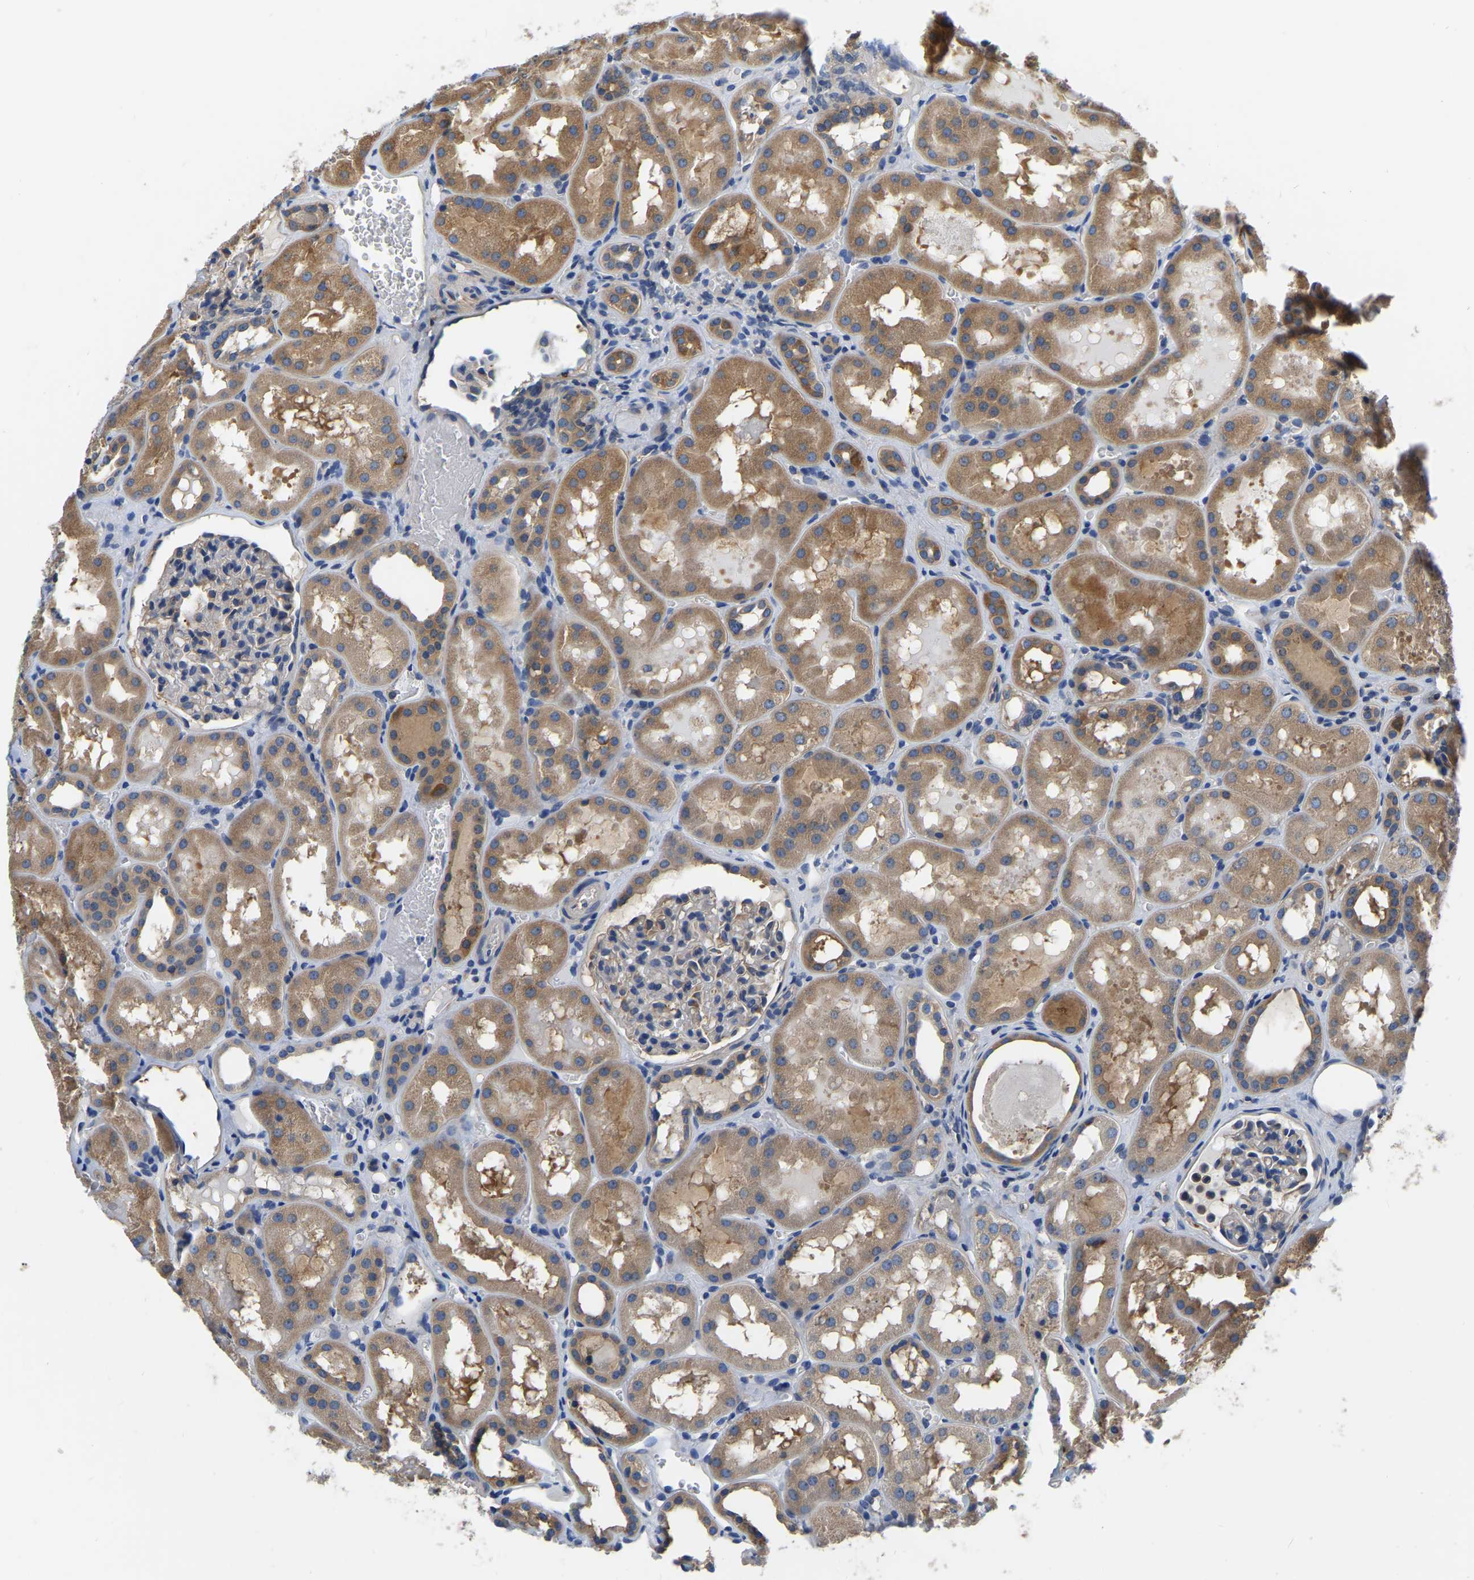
{"staining": {"intensity": "negative", "quantity": "none", "location": "none"}, "tissue": "kidney", "cell_type": "Cells in glomeruli", "image_type": "normal", "snomed": [{"axis": "morphology", "description": "Normal tissue, NOS"}, {"axis": "topography", "description": "Kidney"}, {"axis": "topography", "description": "Urinary bladder"}], "caption": "Immunohistochemical staining of normal kidney demonstrates no significant positivity in cells in glomeruli.", "gene": "GARS1", "patient": {"sex": "male", "age": 16}}